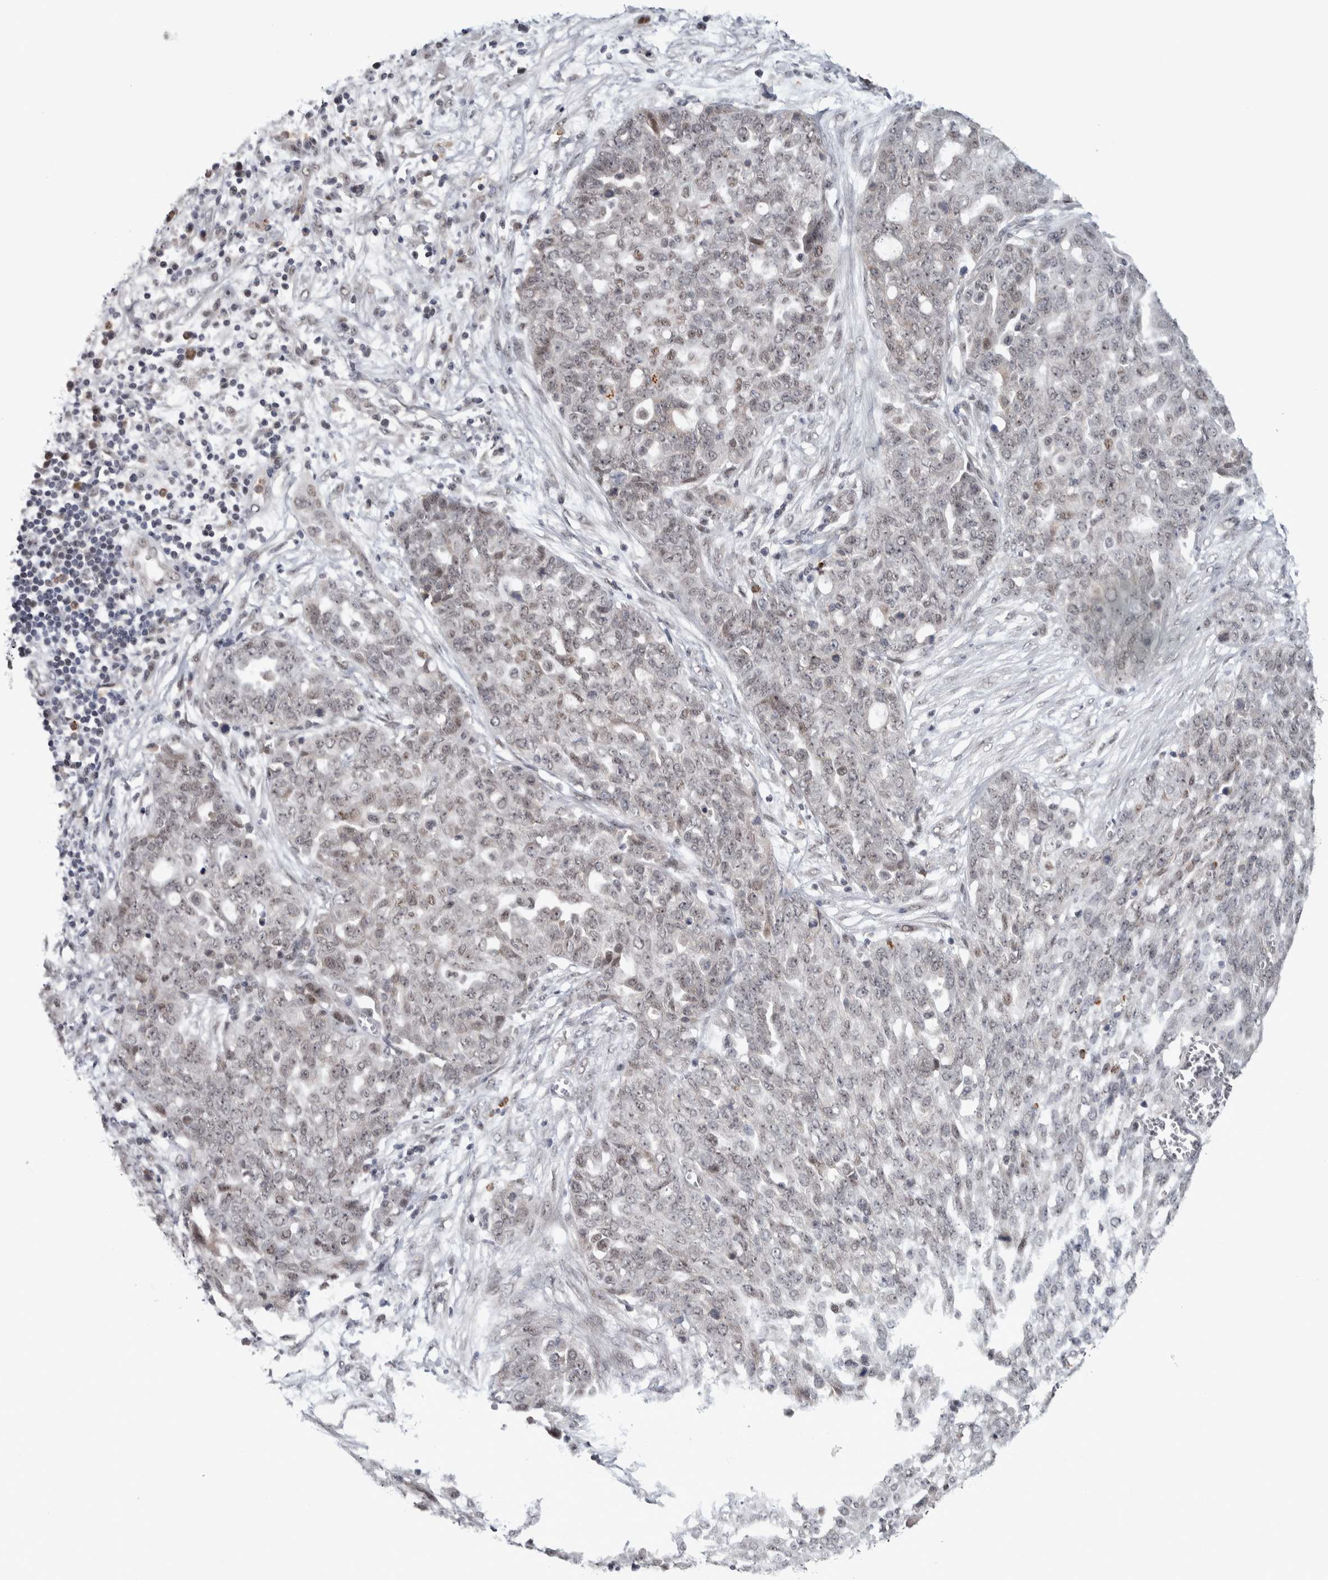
{"staining": {"intensity": "weak", "quantity": ">75%", "location": "nuclear"}, "tissue": "ovarian cancer", "cell_type": "Tumor cells", "image_type": "cancer", "snomed": [{"axis": "morphology", "description": "Cystadenocarcinoma, serous, NOS"}, {"axis": "topography", "description": "Soft tissue"}, {"axis": "topography", "description": "Ovary"}], "caption": "Approximately >75% of tumor cells in human serous cystadenocarcinoma (ovarian) exhibit weak nuclear protein staining as visualized by brown immunohistochemical staining.", "gene": "ASPN", "patient": {"sex": "female", "age": 57}}